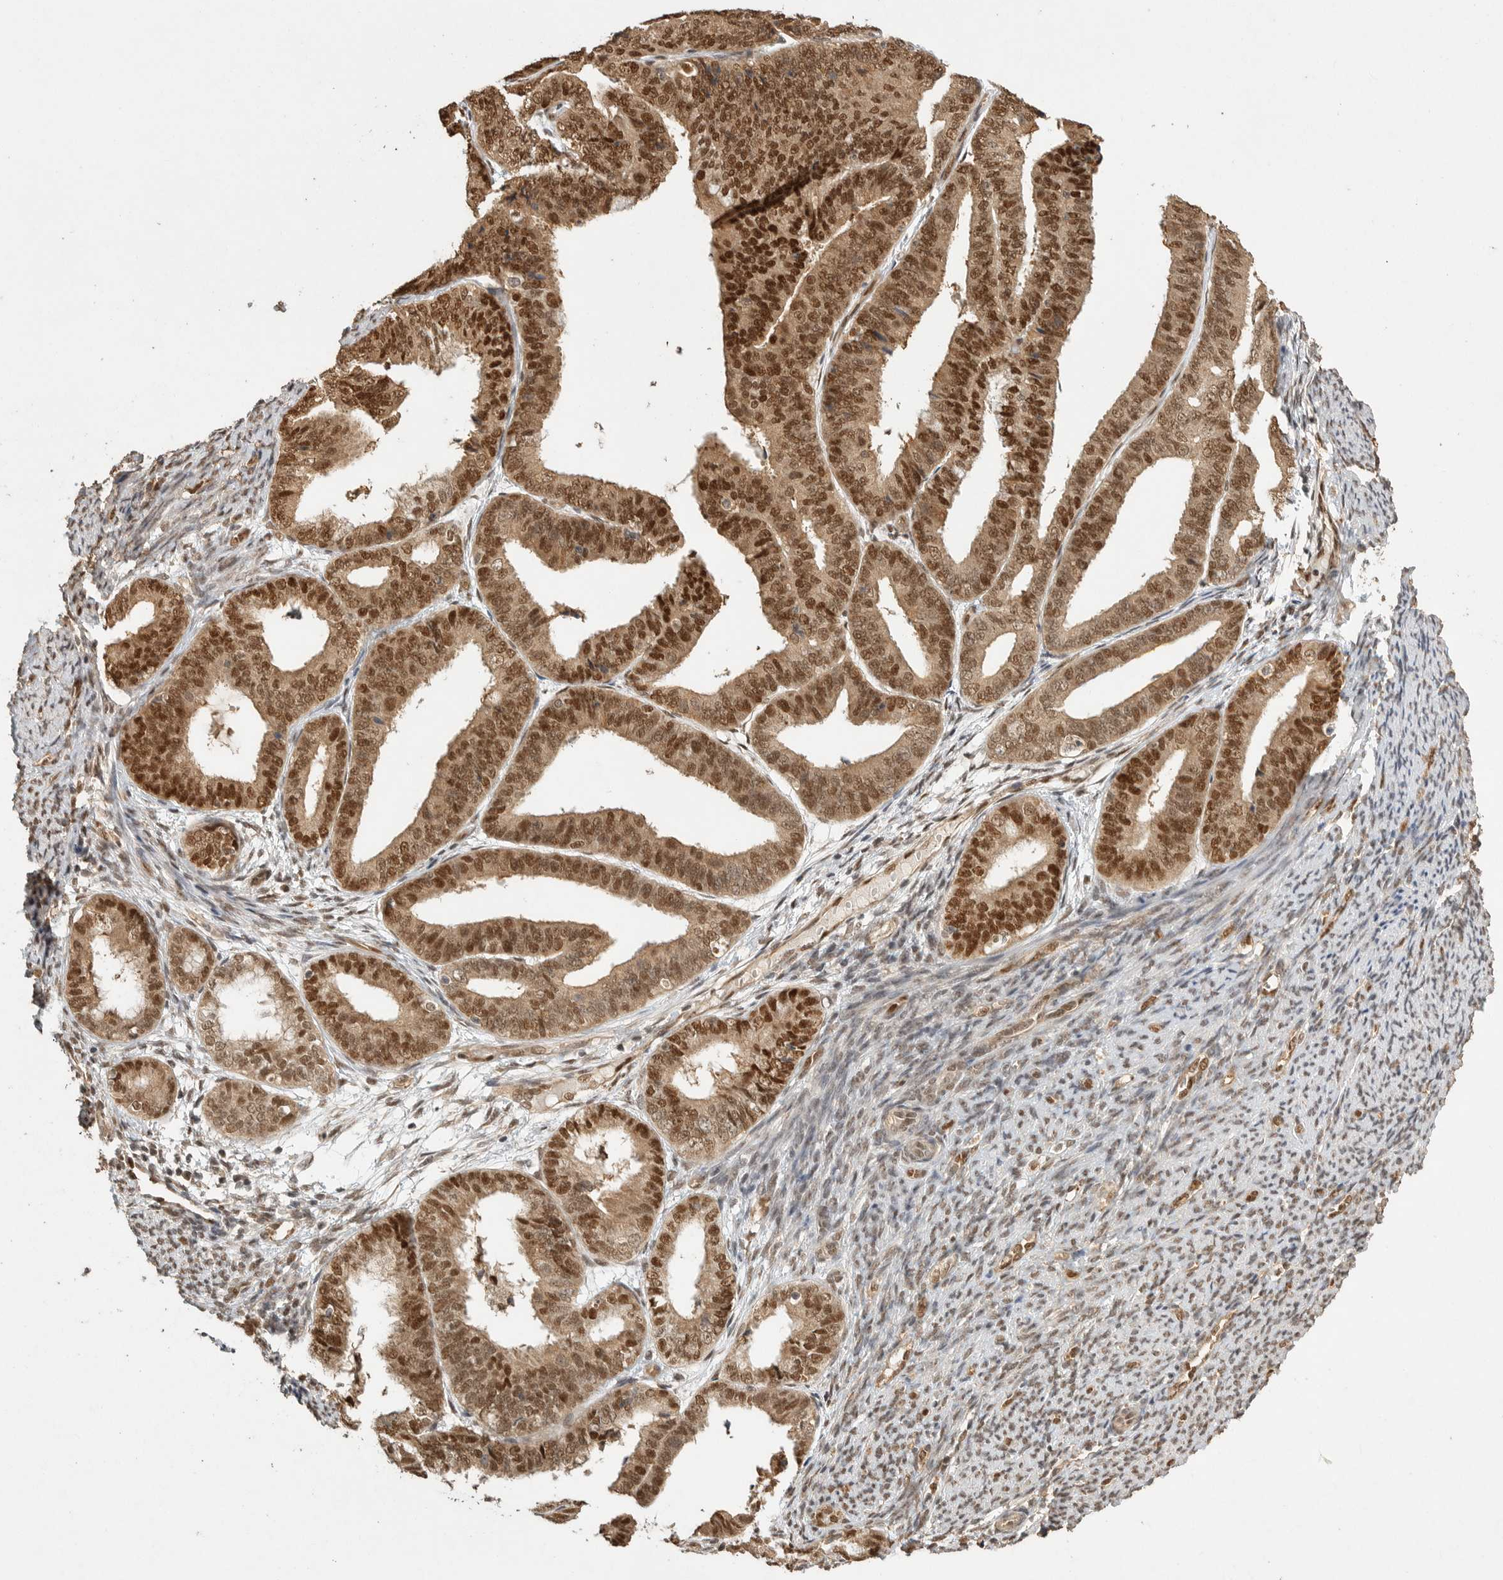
{"staining": {"intensity": "strong", "quantity": ">75%", "location": "cytoplasmic/membranous,nuclear"}, "tissue": "endometrial cancer", "cell_type": "Tumor cells", "image_type": "cancer", "snomed": [{"axis": "morphology", "description": "Adenocarcinoma, NOS"}, {"axis": "topography", "description": "Endometrium"}], "caption": "Strong cytoplasmic/membranous and nuclear protein staining is present in approximately >75% of tumor cells in endometrial cancer.", "gene": "DFFA", "patient": {"sex": "female", "age": 63}}